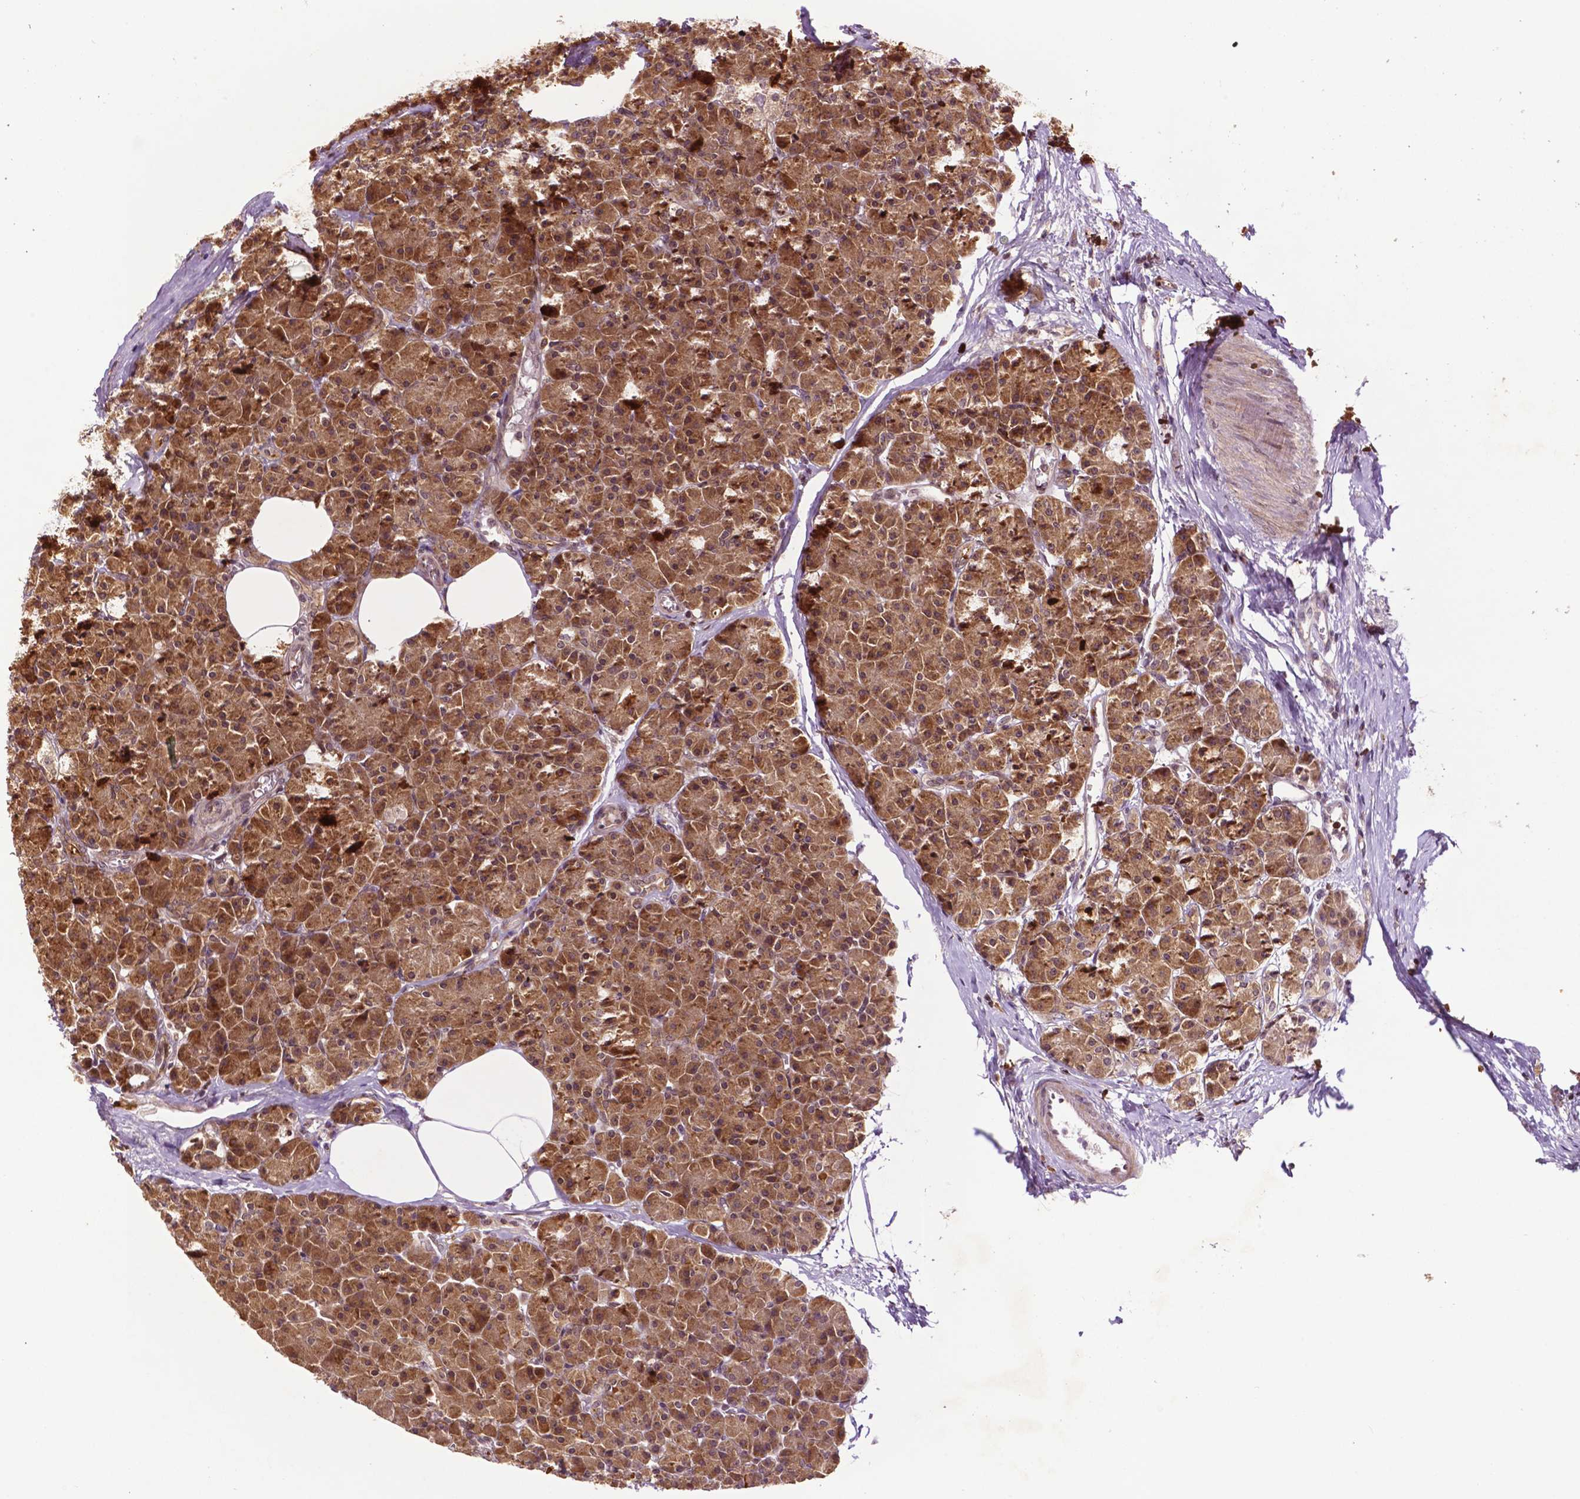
{"staining": {"intensity": "moderate", "quantity": ">75%", "location": "cytoplasmic/membranous,nuclear"}, "tissue": "pancreas", "cell_type": "Exocrine glandular cells", "image_type": "normal", "snomed": [{"axis": "morphology", "description": "Normal tissue, NOS"}, {"axis": "topography", "description": "Pancreas"}], "caption": "High-magnification brightfield microscopy of normal pancreas stained with DAB (brown) and counterstained with hematoxylin (blue). exocrine glandular cells exhibit moderate cytoplasmic/membranous,nuclear expression is seen in approximately>75% of cells. (IHC, brightfield microscopy, high magnification).", "gene": "TMX2", "patient": {"sex": "female", "age": 45}}